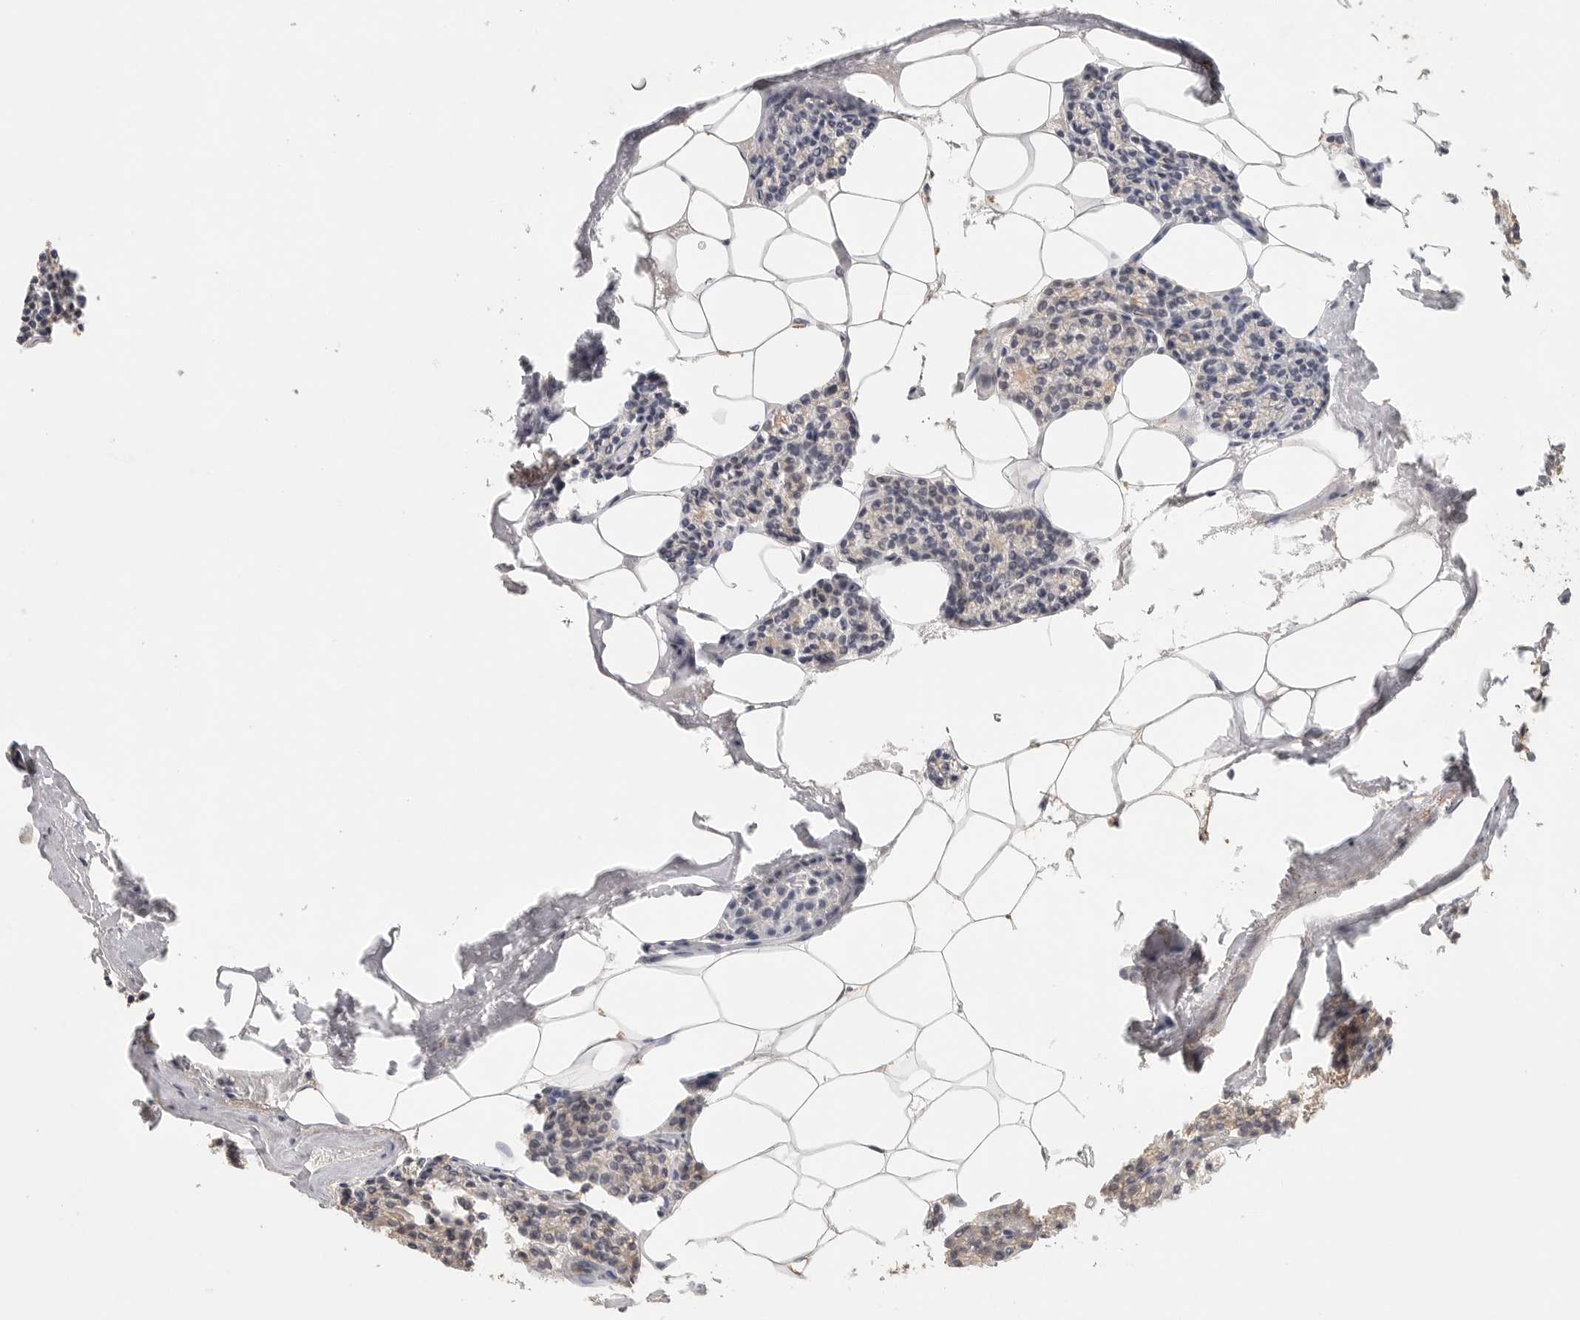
{"staining": {"intensity": "negative", "quantity": "none", "location": "none"}, "tissue": "parathyroid gland", "cell_type": "Glandular cells", "image_type": "normal", "snomed": [{"axis": "morphology", "description": "Normal tissue, NOS"}, {"axis": "topography", "description": "Parathyroid gland"}], "caption": "IHC photomicrograph of normal parathyroid gland: parathyroid gland stained with DAB (3,3'-diaminobenzidine) shows no significant protein positivity in glandular cells.", "gene": "HDAC6", "patient": {"sex": "male", "age": 83}}